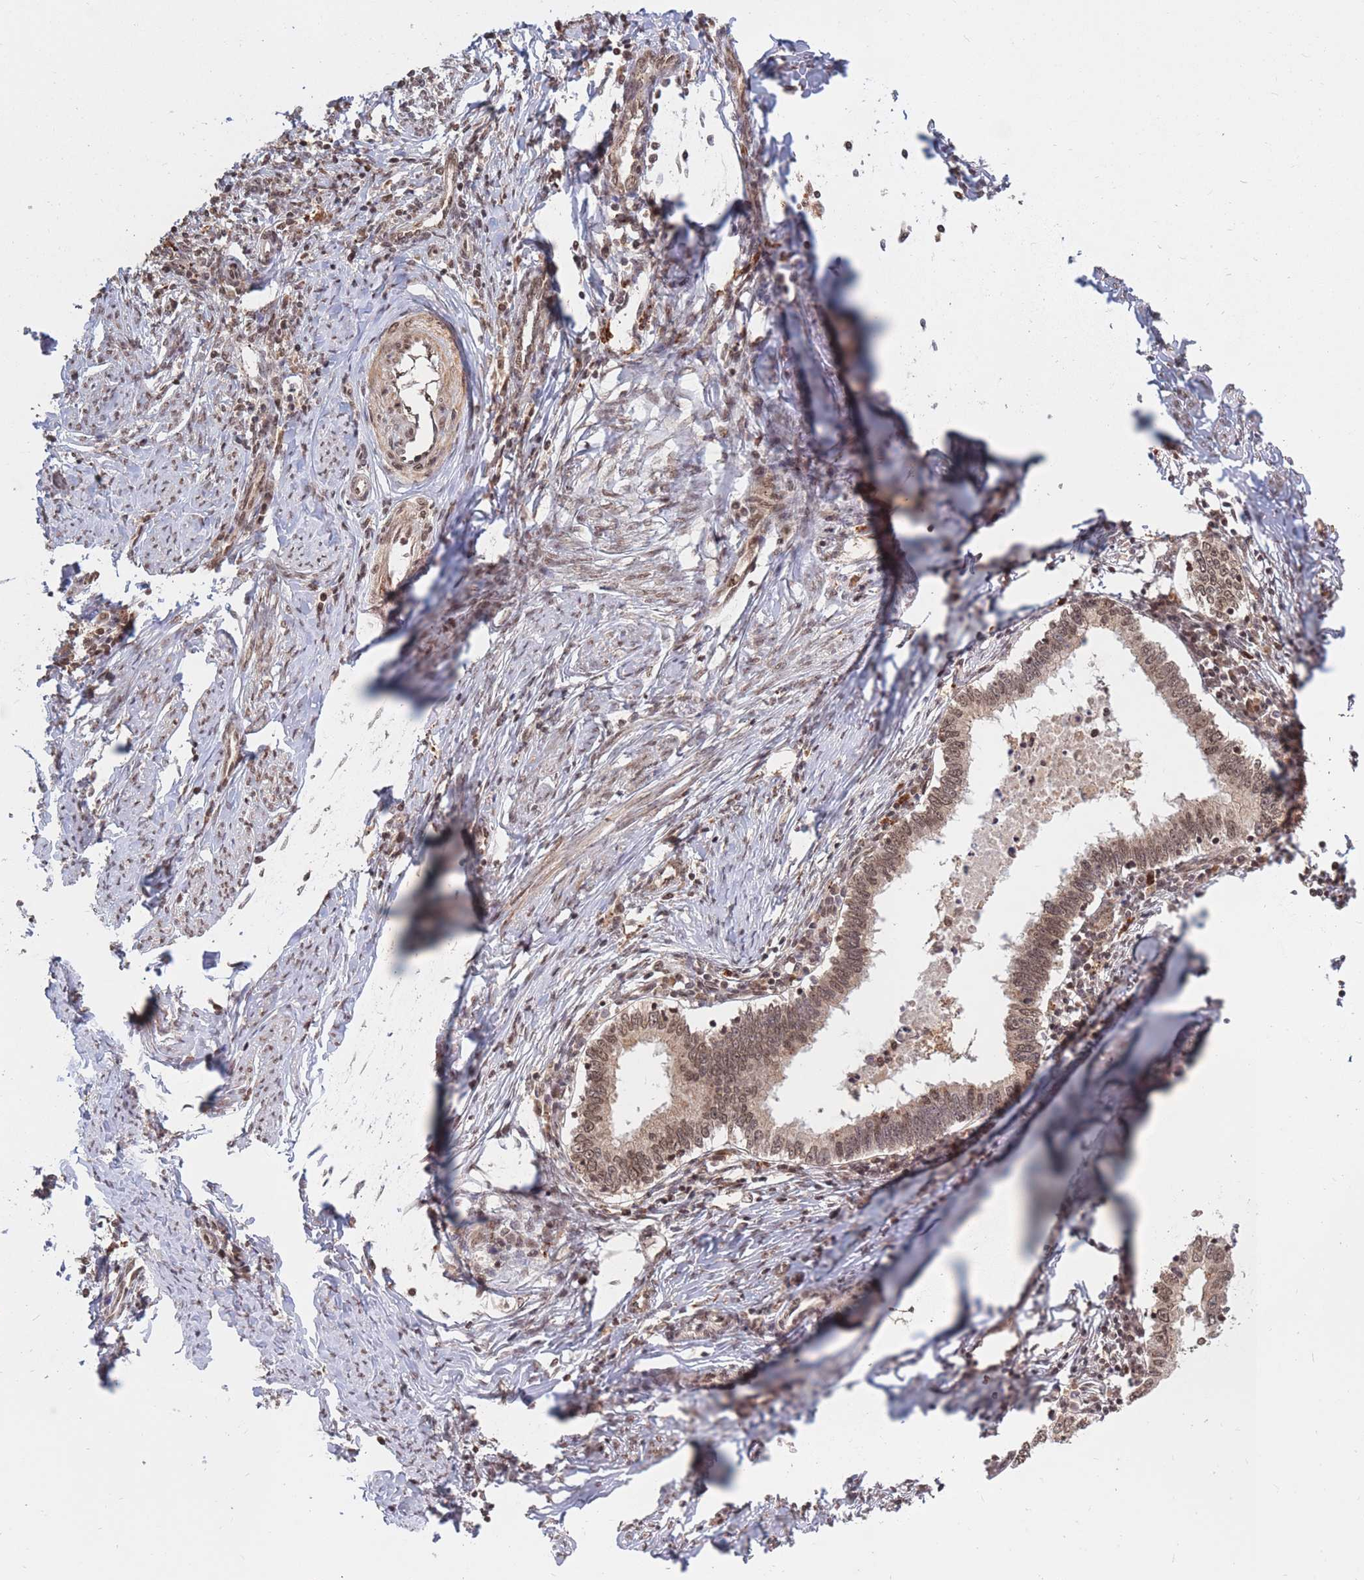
{"staining": {"intensity": "moderate", "quantity": ">75%", "location": "cytoplasmic/membranous,nuclear"}, "tissue": "cervical cancer", "cell_type": "Tumor cells", "image_type": "cancer", "snomed": [{"axis": "morphology", "description": "Adenocarcinoma, NOS"}, {"axis": "topography", "description": "Cervix"}], "caption": "A micrograph of human cervical adenocarcinoma stained for a protein reveals moderate cytoplasmic/membranous and nuclear brown staining in tumor cells.", "gene": "SRA1", "patient": {"sex": "female", "age": 36}}